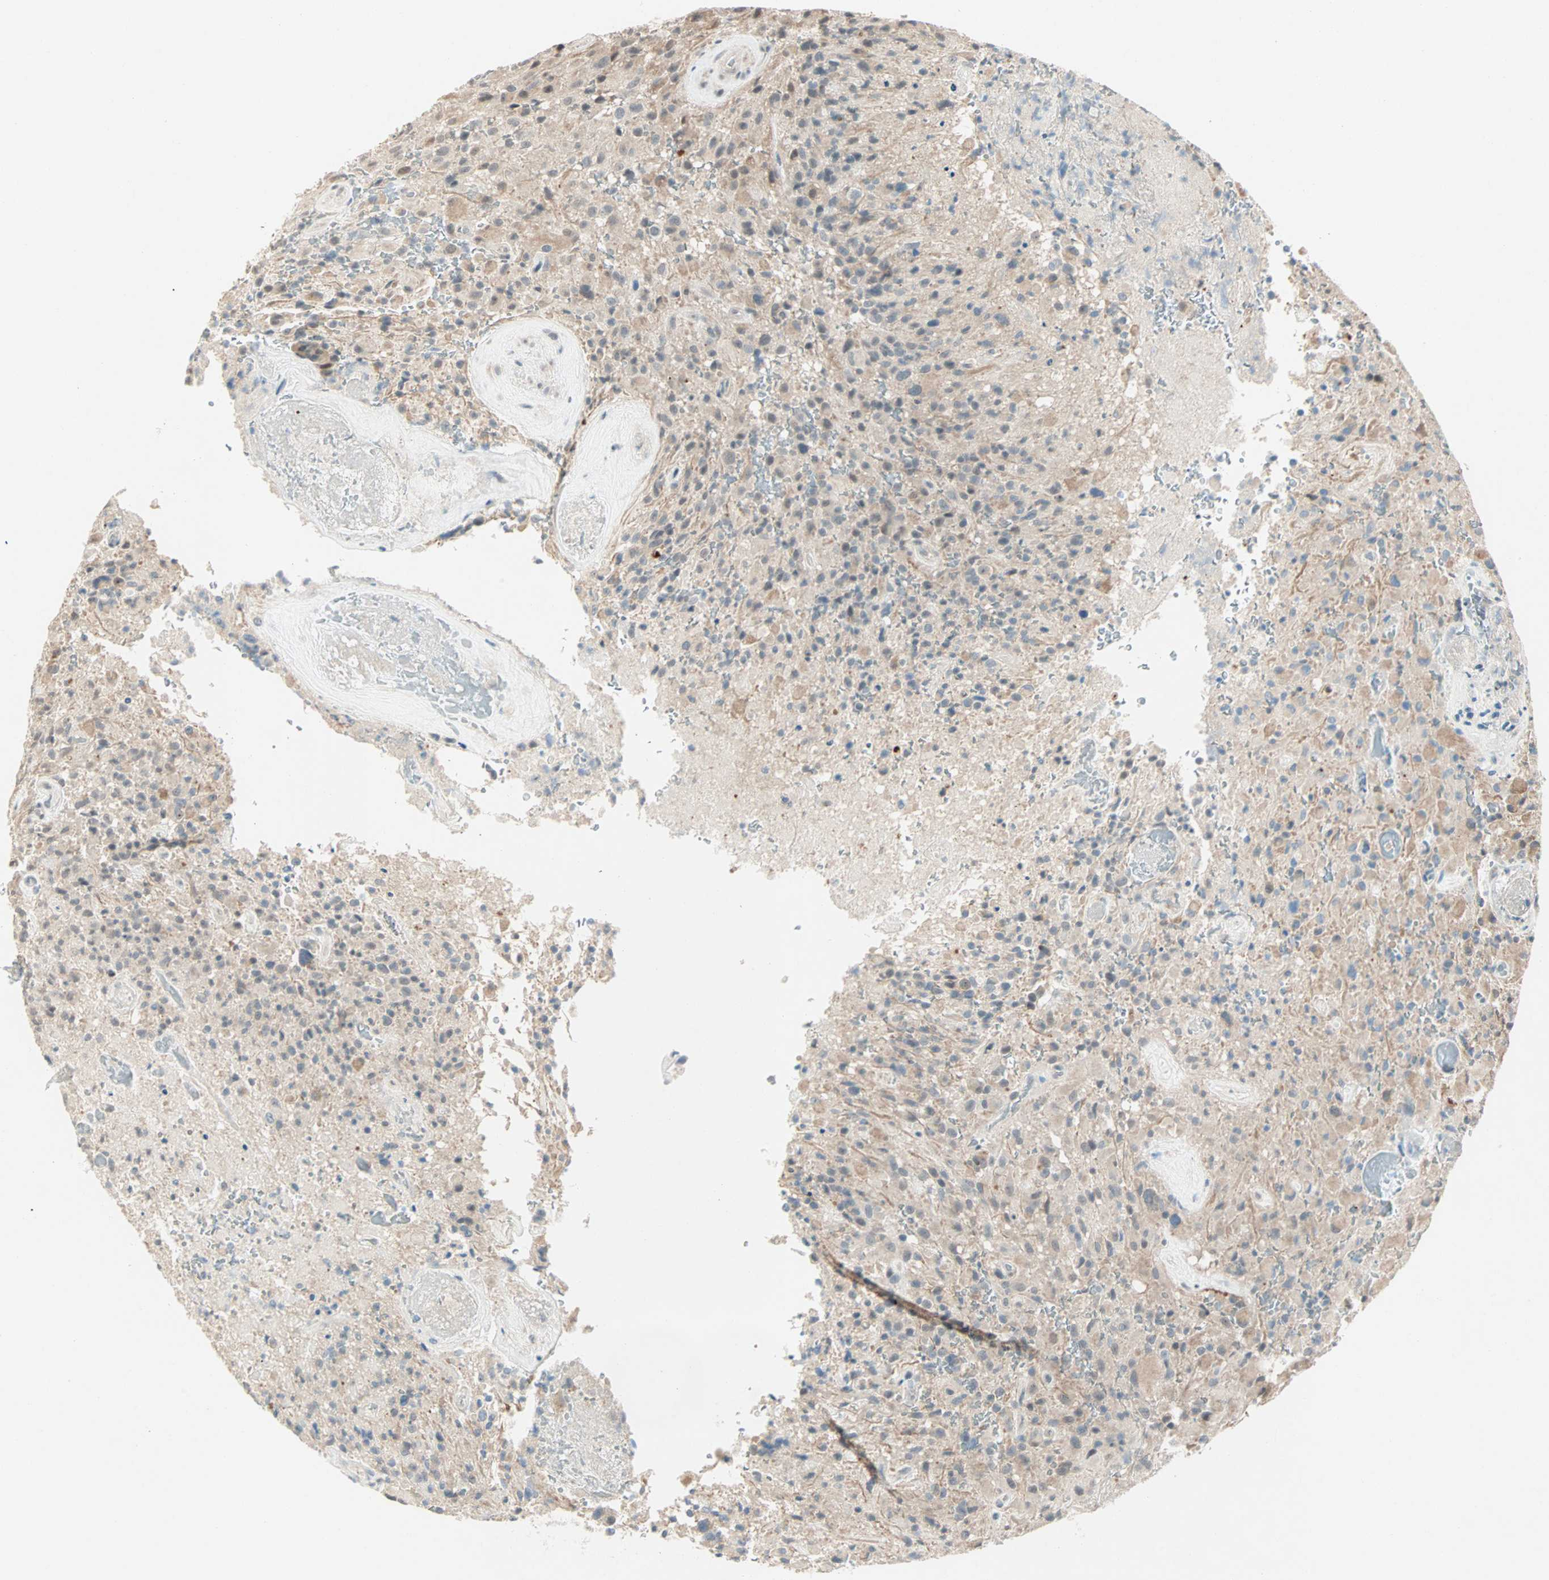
{"staining": {"intensity": "negative", "quantity": "none", "location": "none"}, "tissue": "glioma", "cell_type": "Tumor cells", "image_type": "cancer", "snomed": [{"axis": "morphology", "description": "Glioma, malignant, High grade"}, {"axis": "topography", "description": "Brain"}], "caption": "DAB immunohistochemical staining of glioma displays no significant positivity in tumor cells.", "gene": "RTL6", "patient": {"sex": "male", "age": 71}}